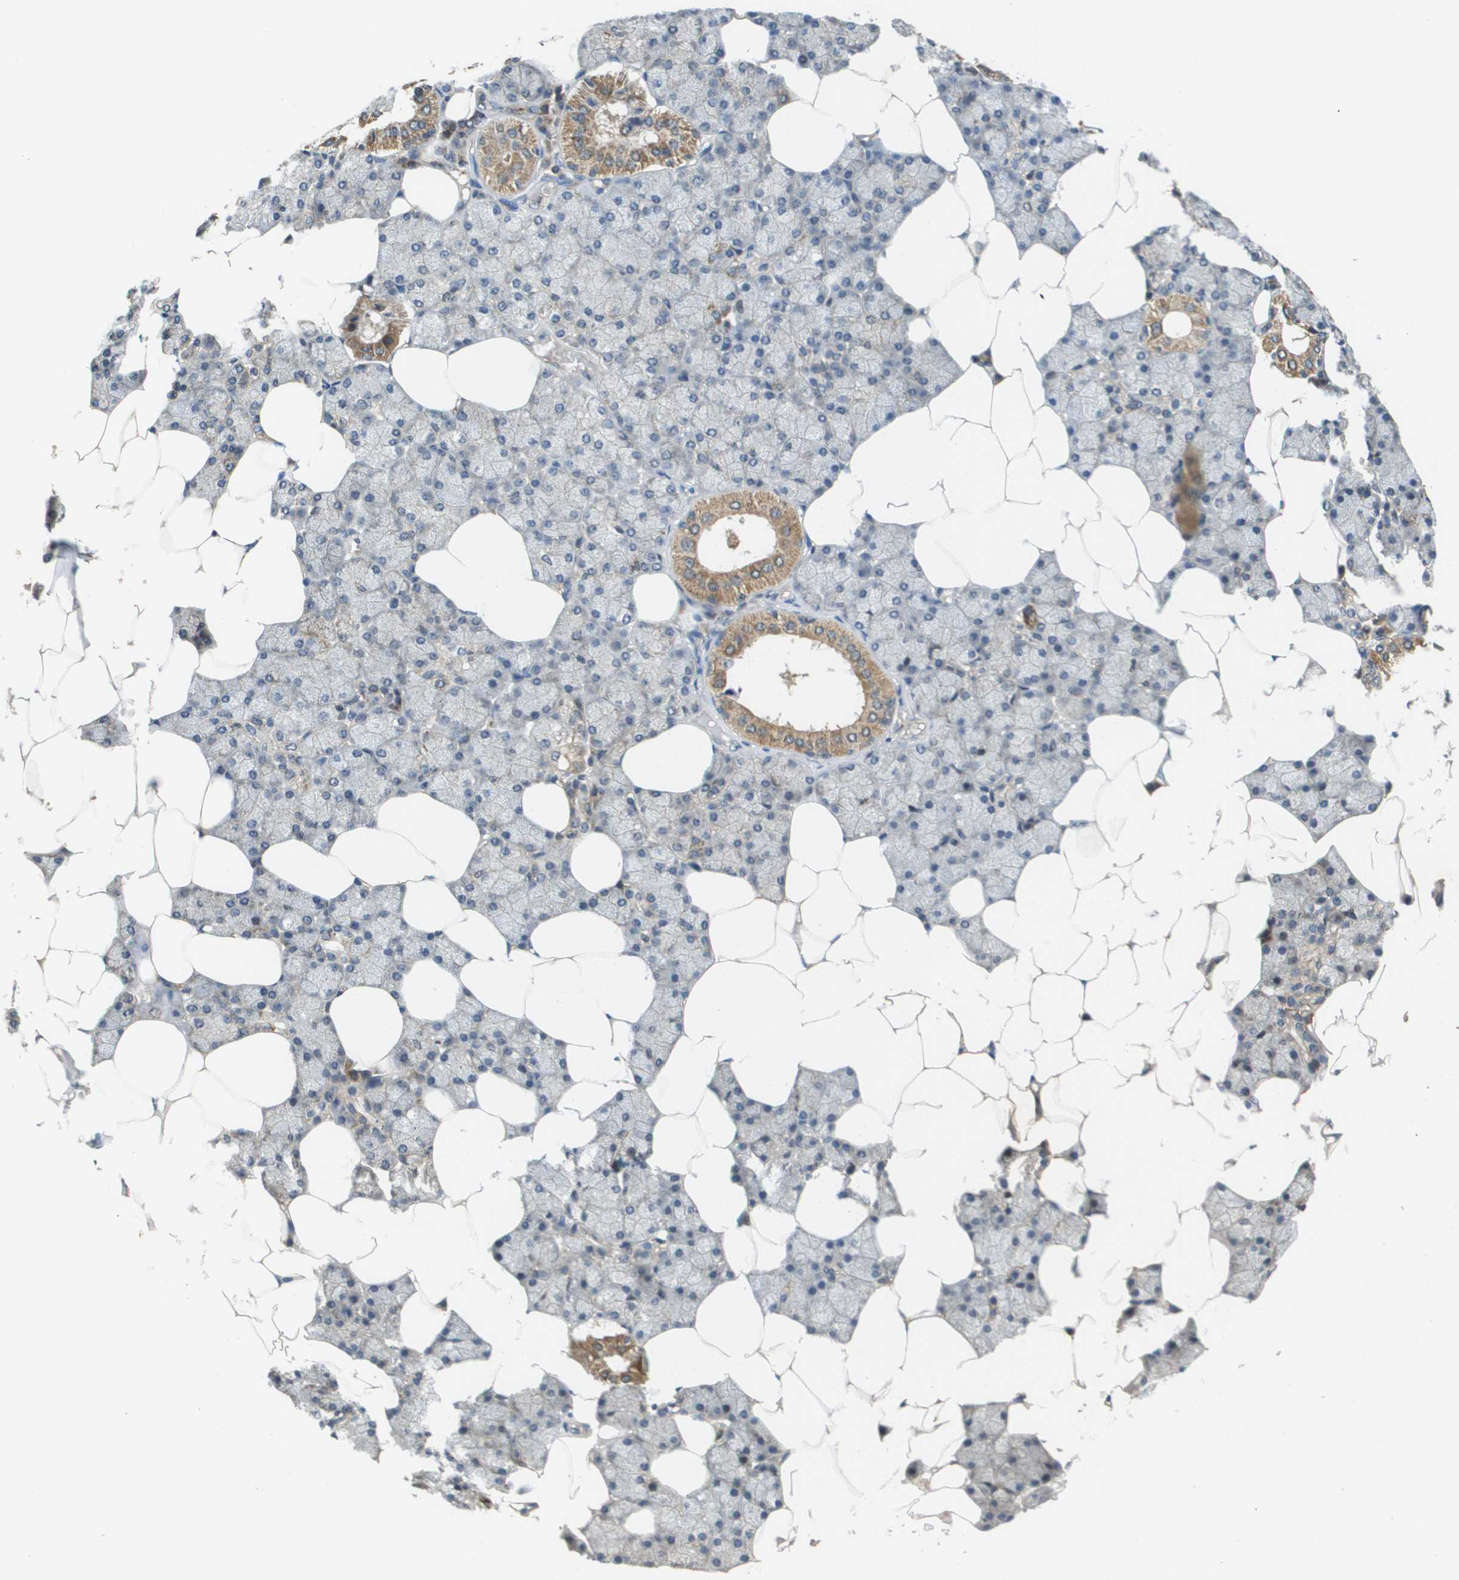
{"staining": {"intensity": "moderate", "quantity": "25%-75%", "location": "cytoplasmic/membranous"}, "tissue": "salivary gland", "cell_type": "Glandular cells", "image_type": "normal", "snomed": [{"axis": "morphology", "description": "Normal tissue, NOS"}, {"axis": "topography", "description": "Salivary gland"}], "caption": "A brown stain shows moderate cytoplasmic/membranous staining of a protein in glandular cells of benign salivary gland.", "gene": "RBM38", "patient": {"sex": "male", "age": 62}}